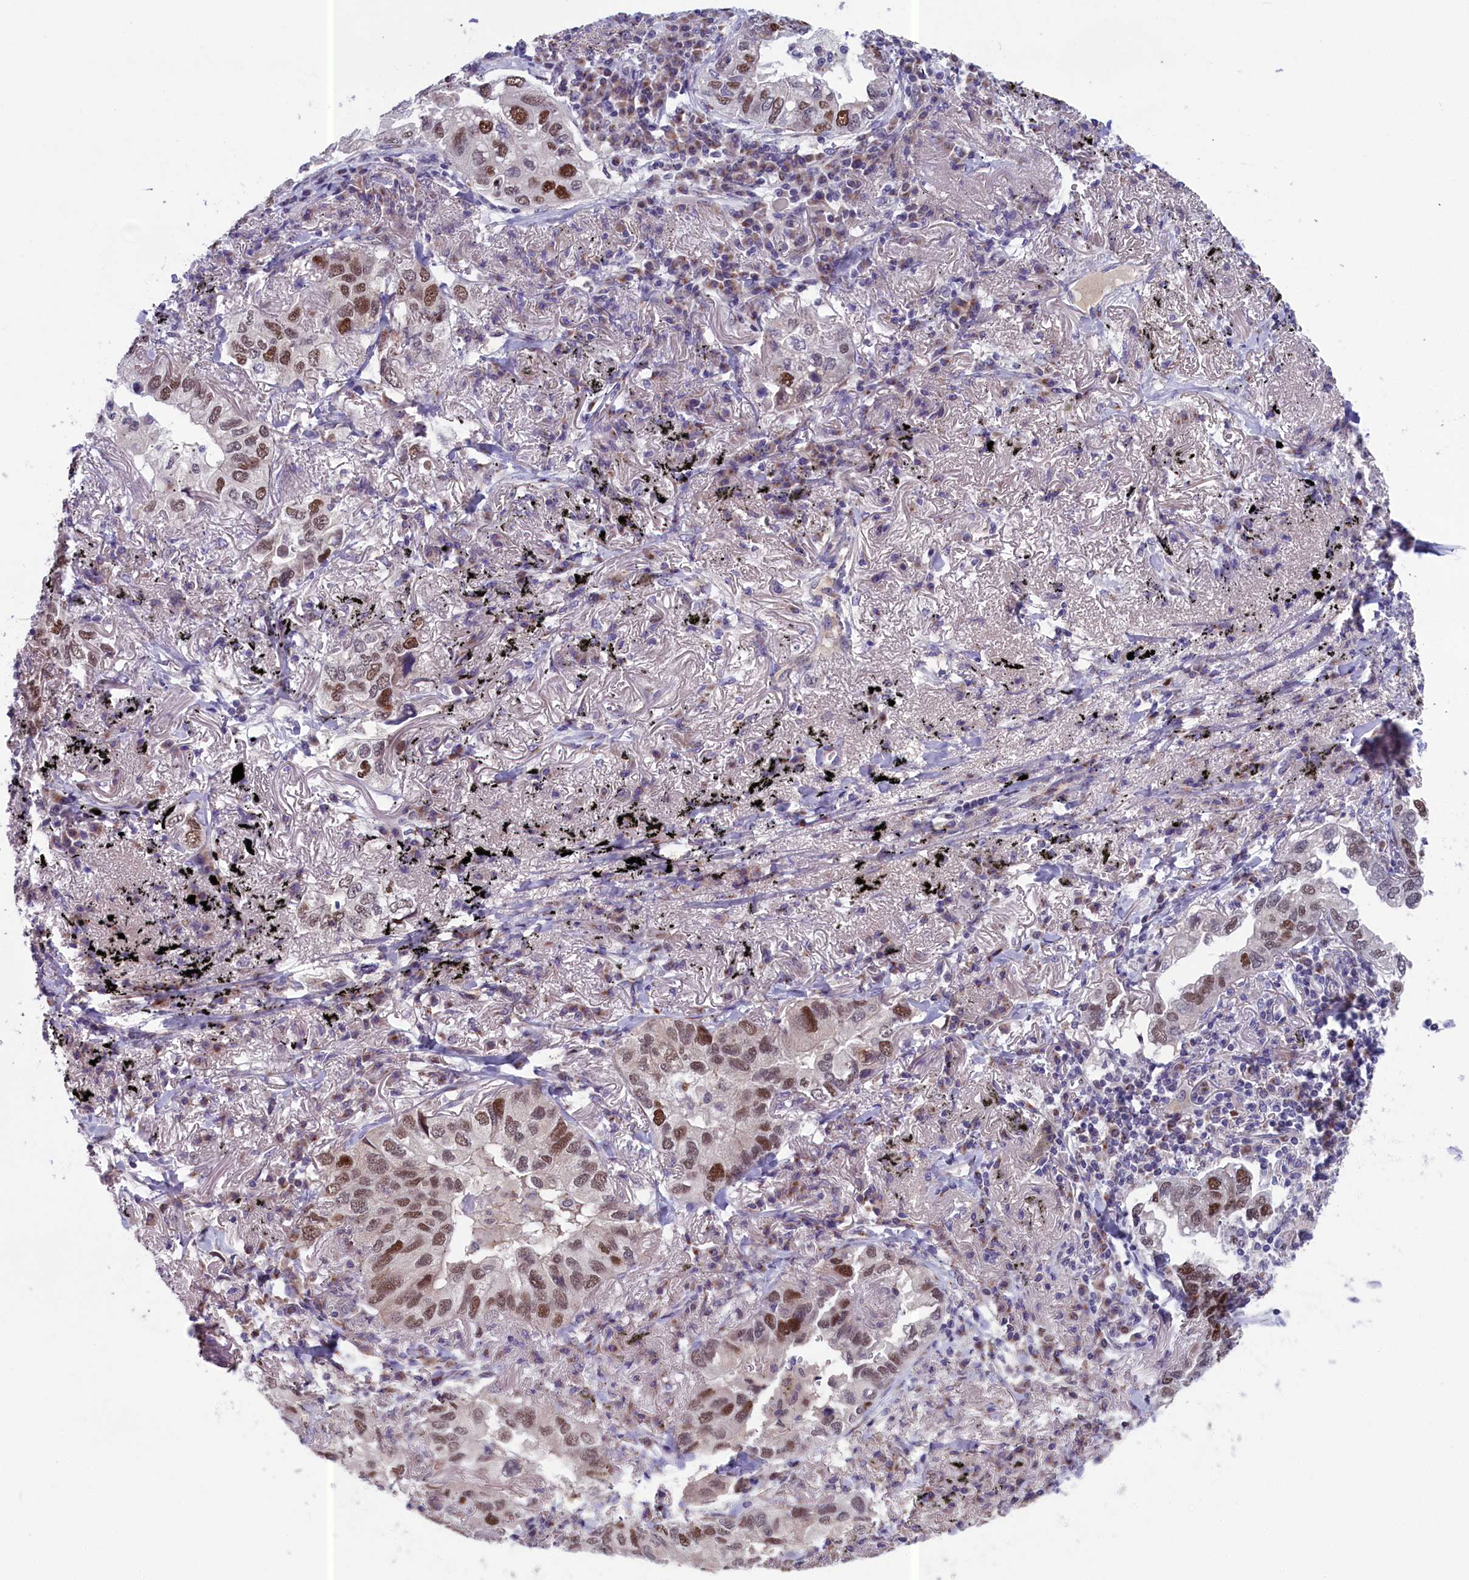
{"staining": {"intensity": "moderate", "quantity": "25%-75%", "location": "nuclear"}, "tissue": "lung cancer", "cell_type": "Tumor cells", "image_type": "cancer", "snomed": [{"axis": "morphology", "description": "Adenocarcinoma, NOS"}, {"axis": "topography", "description": "Lung"}], "caption": "DAB immunohistochemical staining of human lung cancer displays moderate nuclear protein staining in about 25%-75% of tumor cells. (DAB IHC, brown staining for protein, blue staining for nuclei).", "gene": "LIG1", "patient": {"sex": "male", "age": 65}}